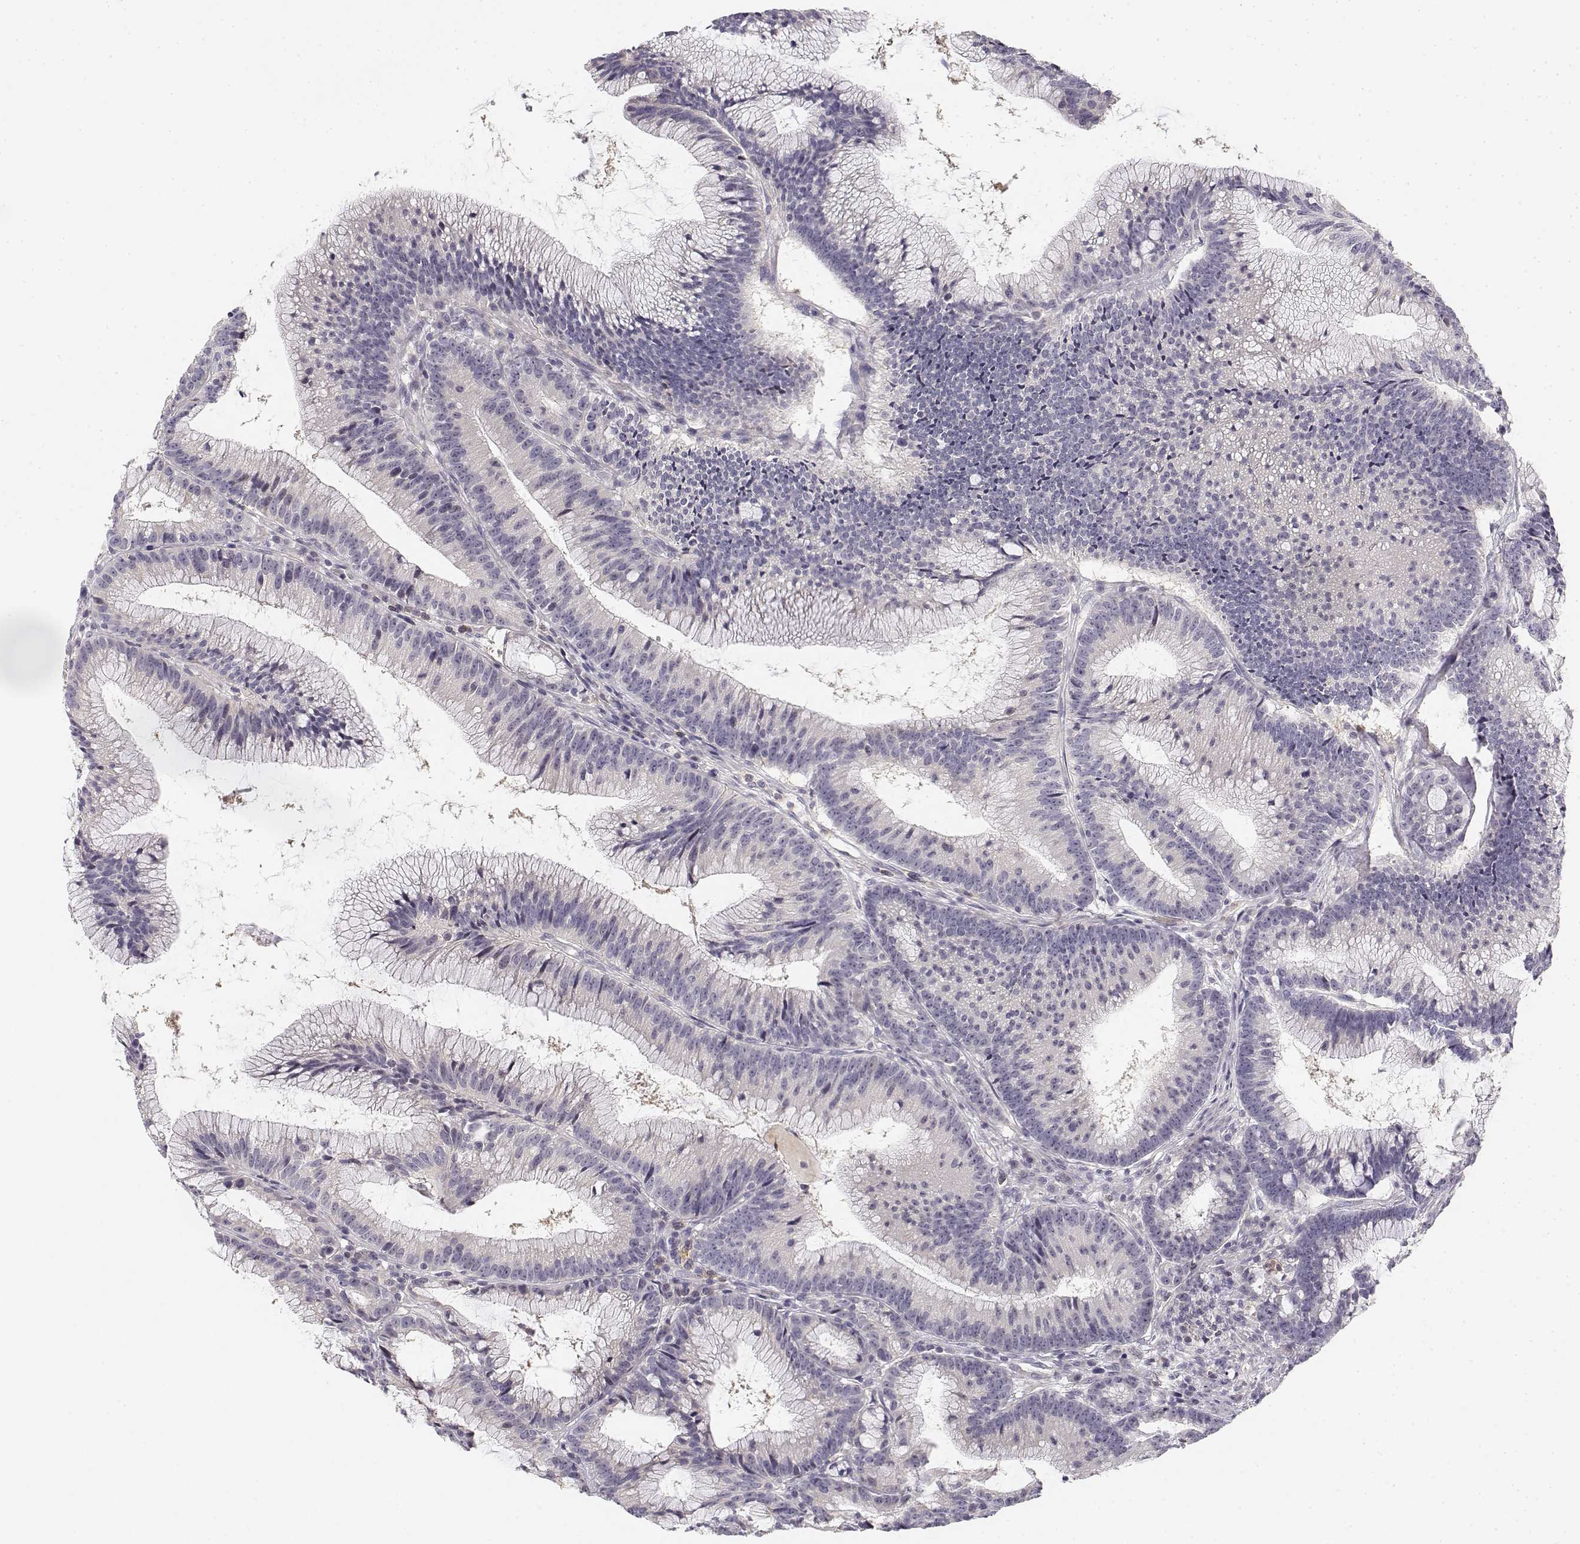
{"staining": {"intensity": "negative", "quantity": "none", "location": "none"}, "tissue": "colorectal cancer", "cell_type": "Tumor cells", "image_type": "cancer", "snomed": [{"axis": "morphology", "description": "Adenocarcinoma, NOS"}, {"axis": "topography", "description": "Colon"}], "caption": "Image shows no protein expression in tumor cells of colorectal cancer (adenocarcinoma) tissue. (DAB (3,3'-diaminobenzidine) IHC with hematoxylin counter stain).", "gene": "GLIPR1L2", "patient": {"sex": "female", "age": 78}}